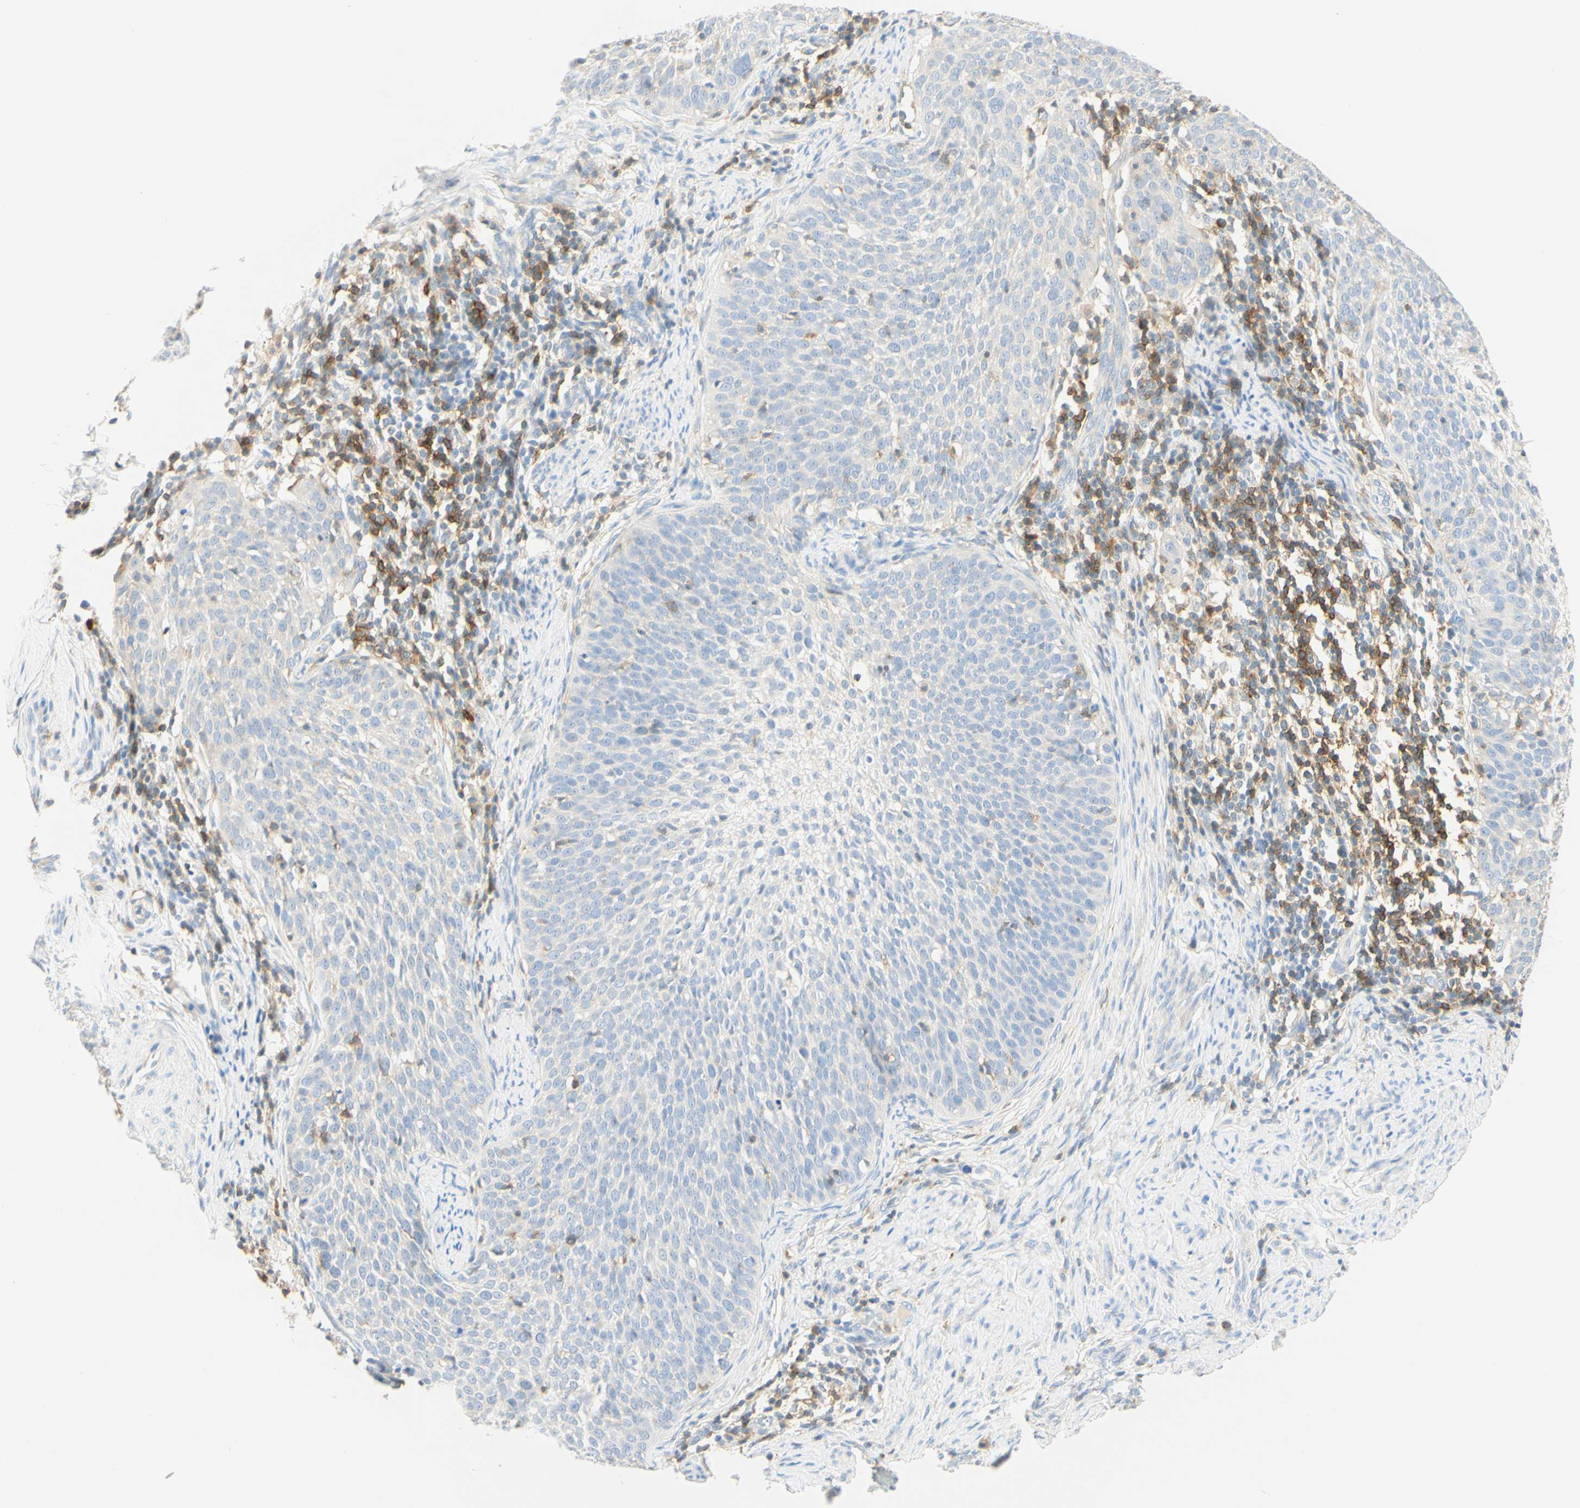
{"staining": {"intensity": "negative", "quantity": "none", "location": "none"}, "tissue": "cervical cancer", "cell_type": "Tumor cells", "image_type": "cancer", "snomed": [{"axis": "morphology", "description": "Squamous cell carcinoma, NOS"}, {"axis": "topography", "description": "Cervix"}], "caption": "DAB immunohistochemical staining of human squamous cell carcinoma (cervical) exhibits no significant staining in tumor cells. (Stains: DAB (3,3'-diaminobenzidine) immunohistochemistry with hematoxylin counter stain, Microscopy: brightfield microscopy at high magnification).", "gene": "LAT", "patient": {"sex": "female", "age": 51}}